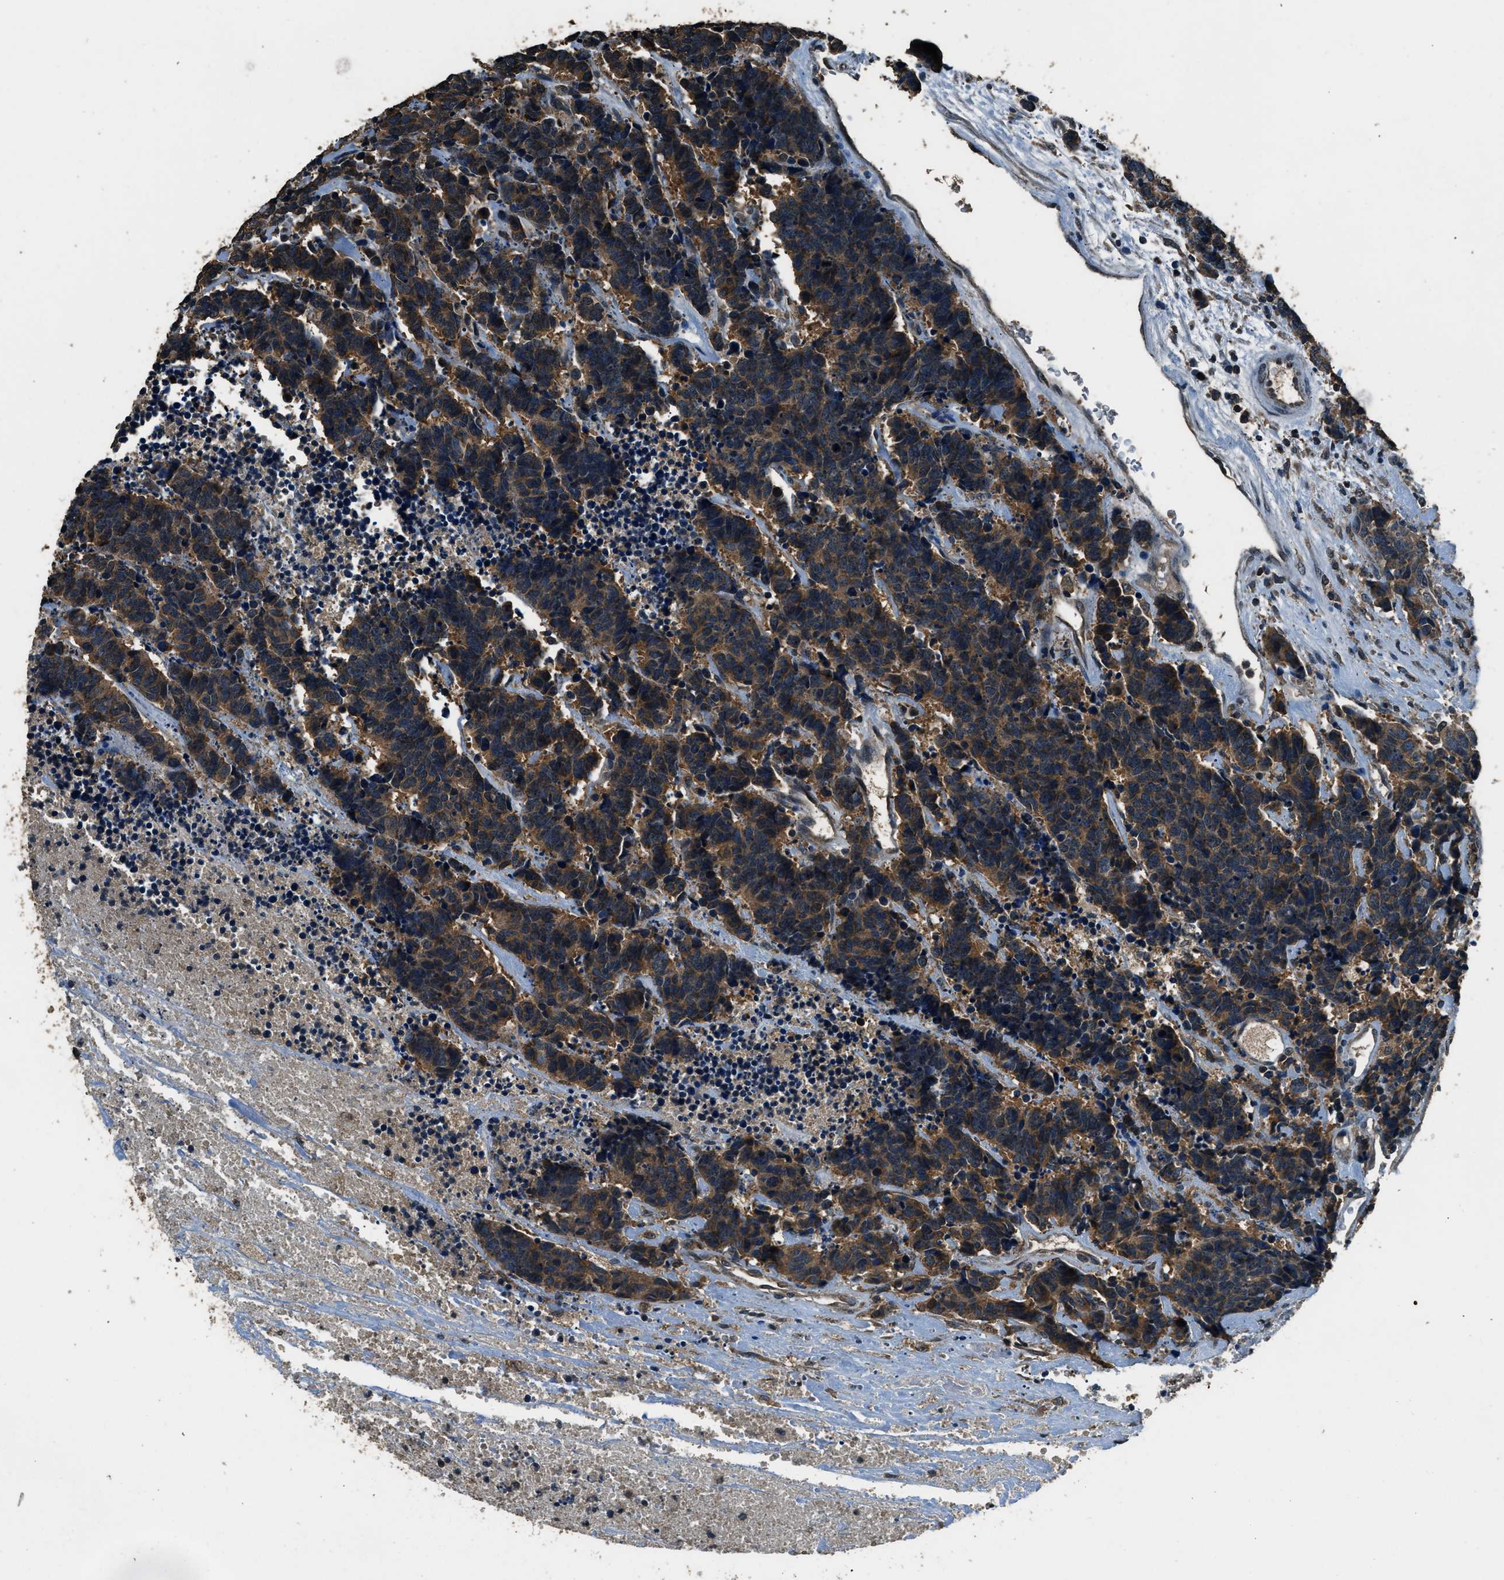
{"staining": {"intensity": "moderate", "quantity": ">75%", "location": "cytoplasmic/membranous"}, "tissue": "carcinoid", "cell_type": "Tumor cells", "image_type": "cancer", "snomed": [{"axis": "morphology", "description": "Carcinoma, NOS"}, {"axis": "morphology", "description": "Carcinoid, malignant, NOS"}, {"axis": "topography", "description": "Urinary bladder"}], "caption": "The micrograph demonstrates staining of carcinoma, revealing moderate cytoplasmic/membranous protein expression (brown color) within tumor cells. (DAB (3,3'-diaminobenzidine) IHC with brightfield microscopy, high magnification).", "gene": "SALL3", "patient": {"sex": "male", "age": 57}}